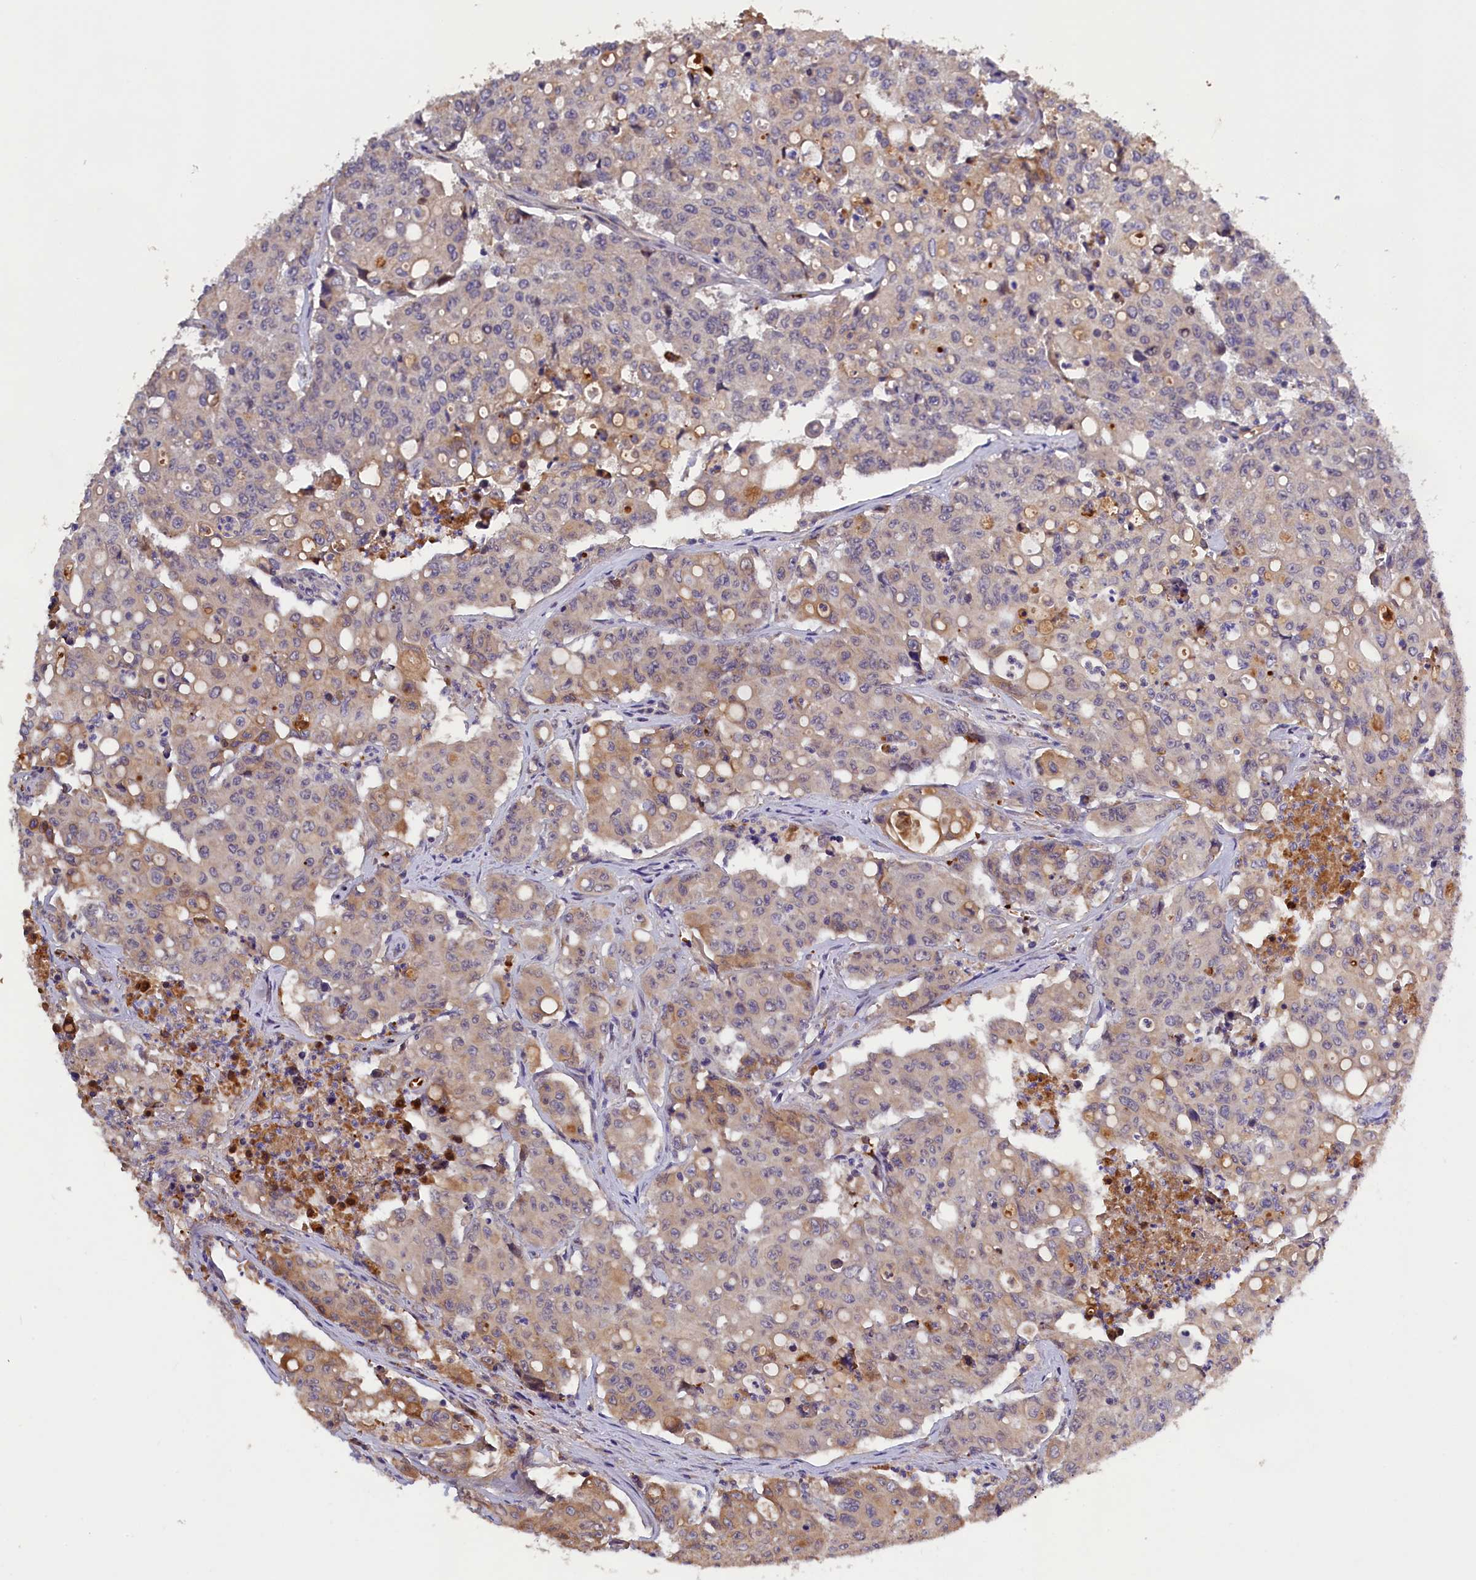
{"staining": {"intensity": "weak", "quantity": "25%-75%", "location": "cytoplasmic/membranous"}, "tissue": "colorectal cancer", "cell_type": "Tumor cells", "image_type": "cancer", "snomed": [{"axis": "morphology", "description": "Adenocarcinoma, NOS"}, {"axis": "topography", "description": "Colon"}], "caption": "Protein expression analysis of human adenocarcinoma (colorectal) reveals weak cytoplasmic/membranous expression in about 25%-75% of tumor cells.", "gene": "PHAF1", "patient": {"sex": "male", "age": 51}}